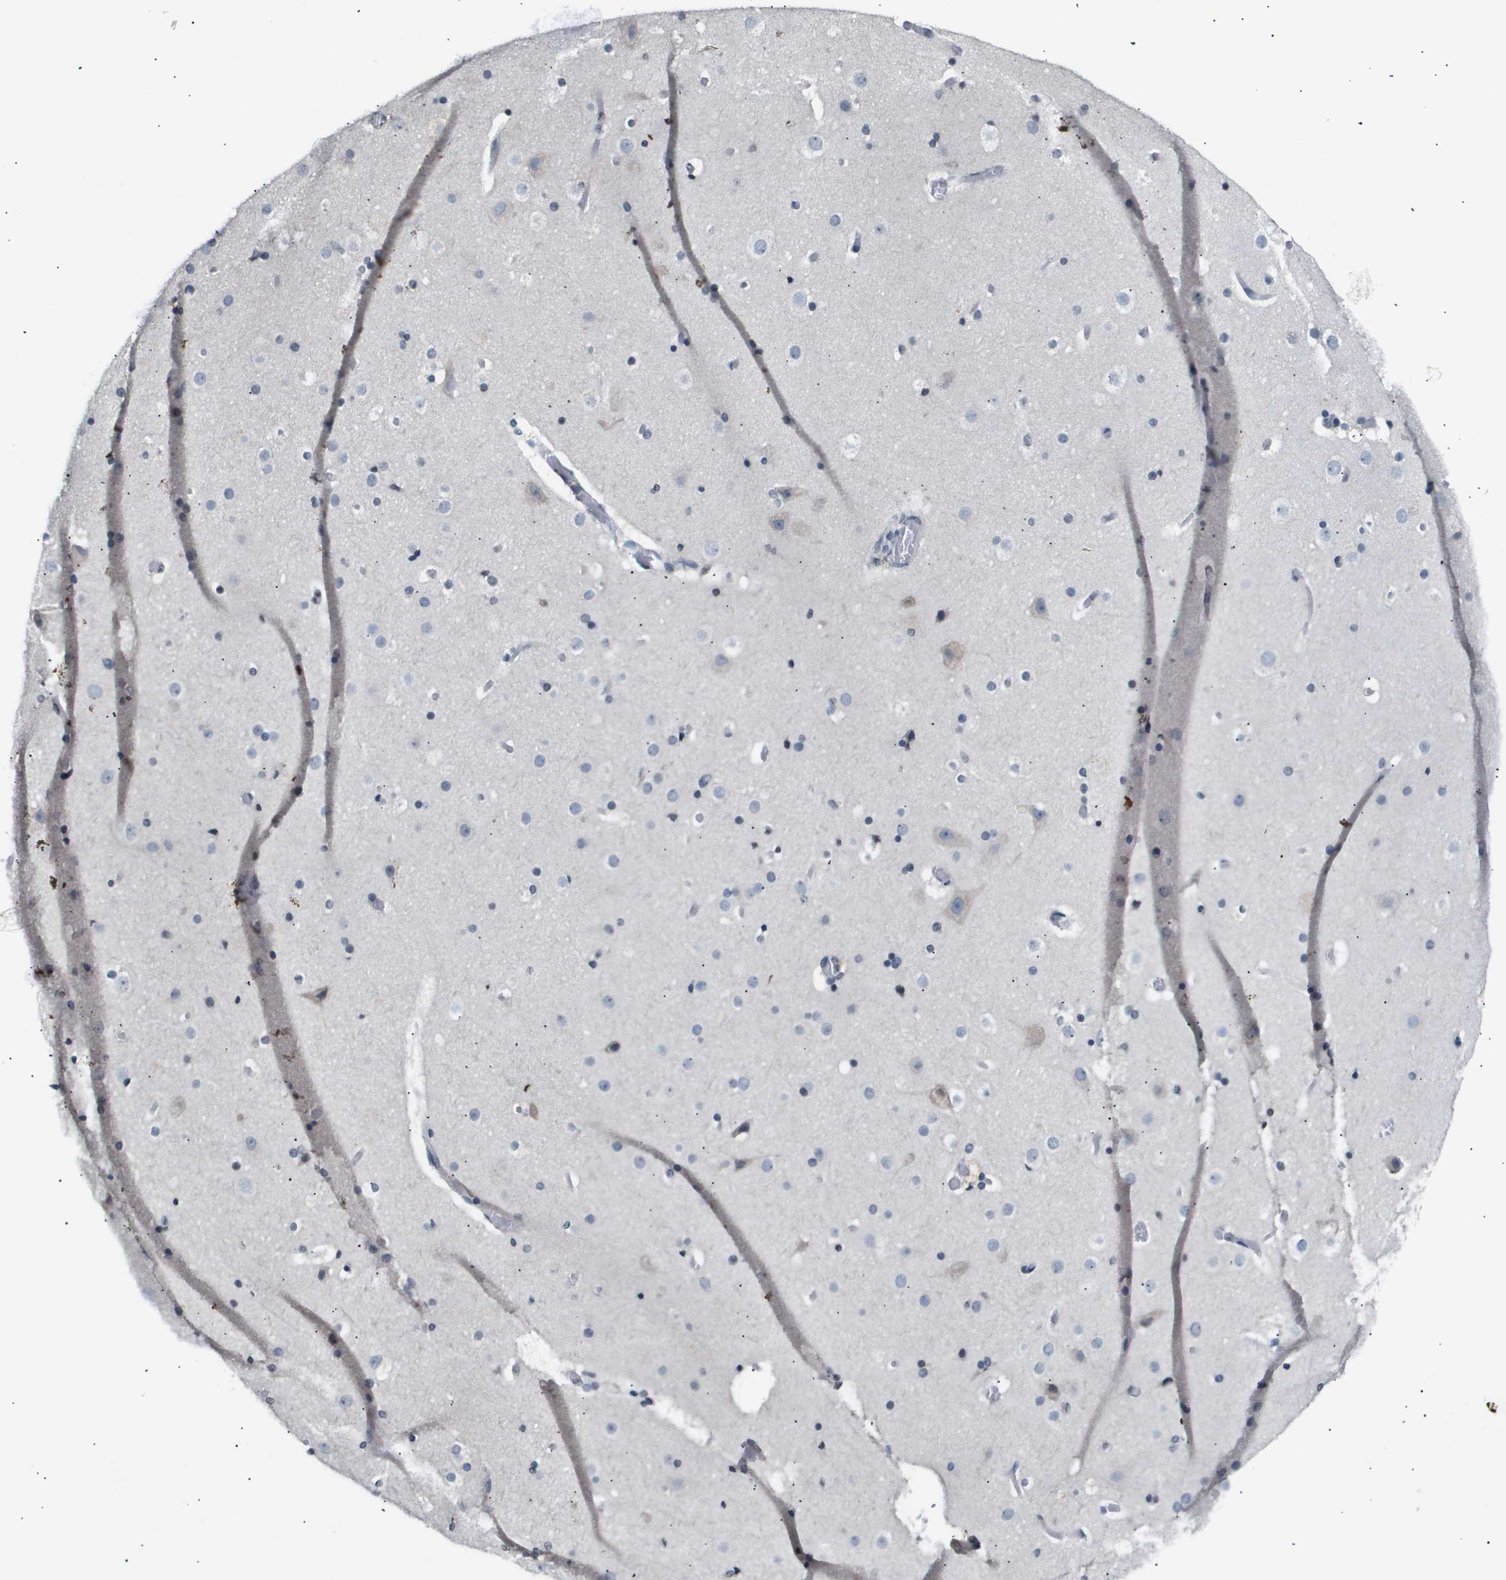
{"staining": {"intensity": "negative", "quantity": "none", "location": "none"}, "tissue": "cerebral cortex", "cell_type": "Endothelial cells", "image_type": "normal", "snomed": [{"axis": "morphology", "description": "Normal tissue, NOS"}, {"axis": "topography", "description": "Cerebral cortex"}], "caption": "This is an immunohistochemistry (IHC) micrograph of benign cerebral cortex. There is no staining in endothelial cells.", "gene": "ANAPC2", "patient": {"sex": "male", "age": 57}}